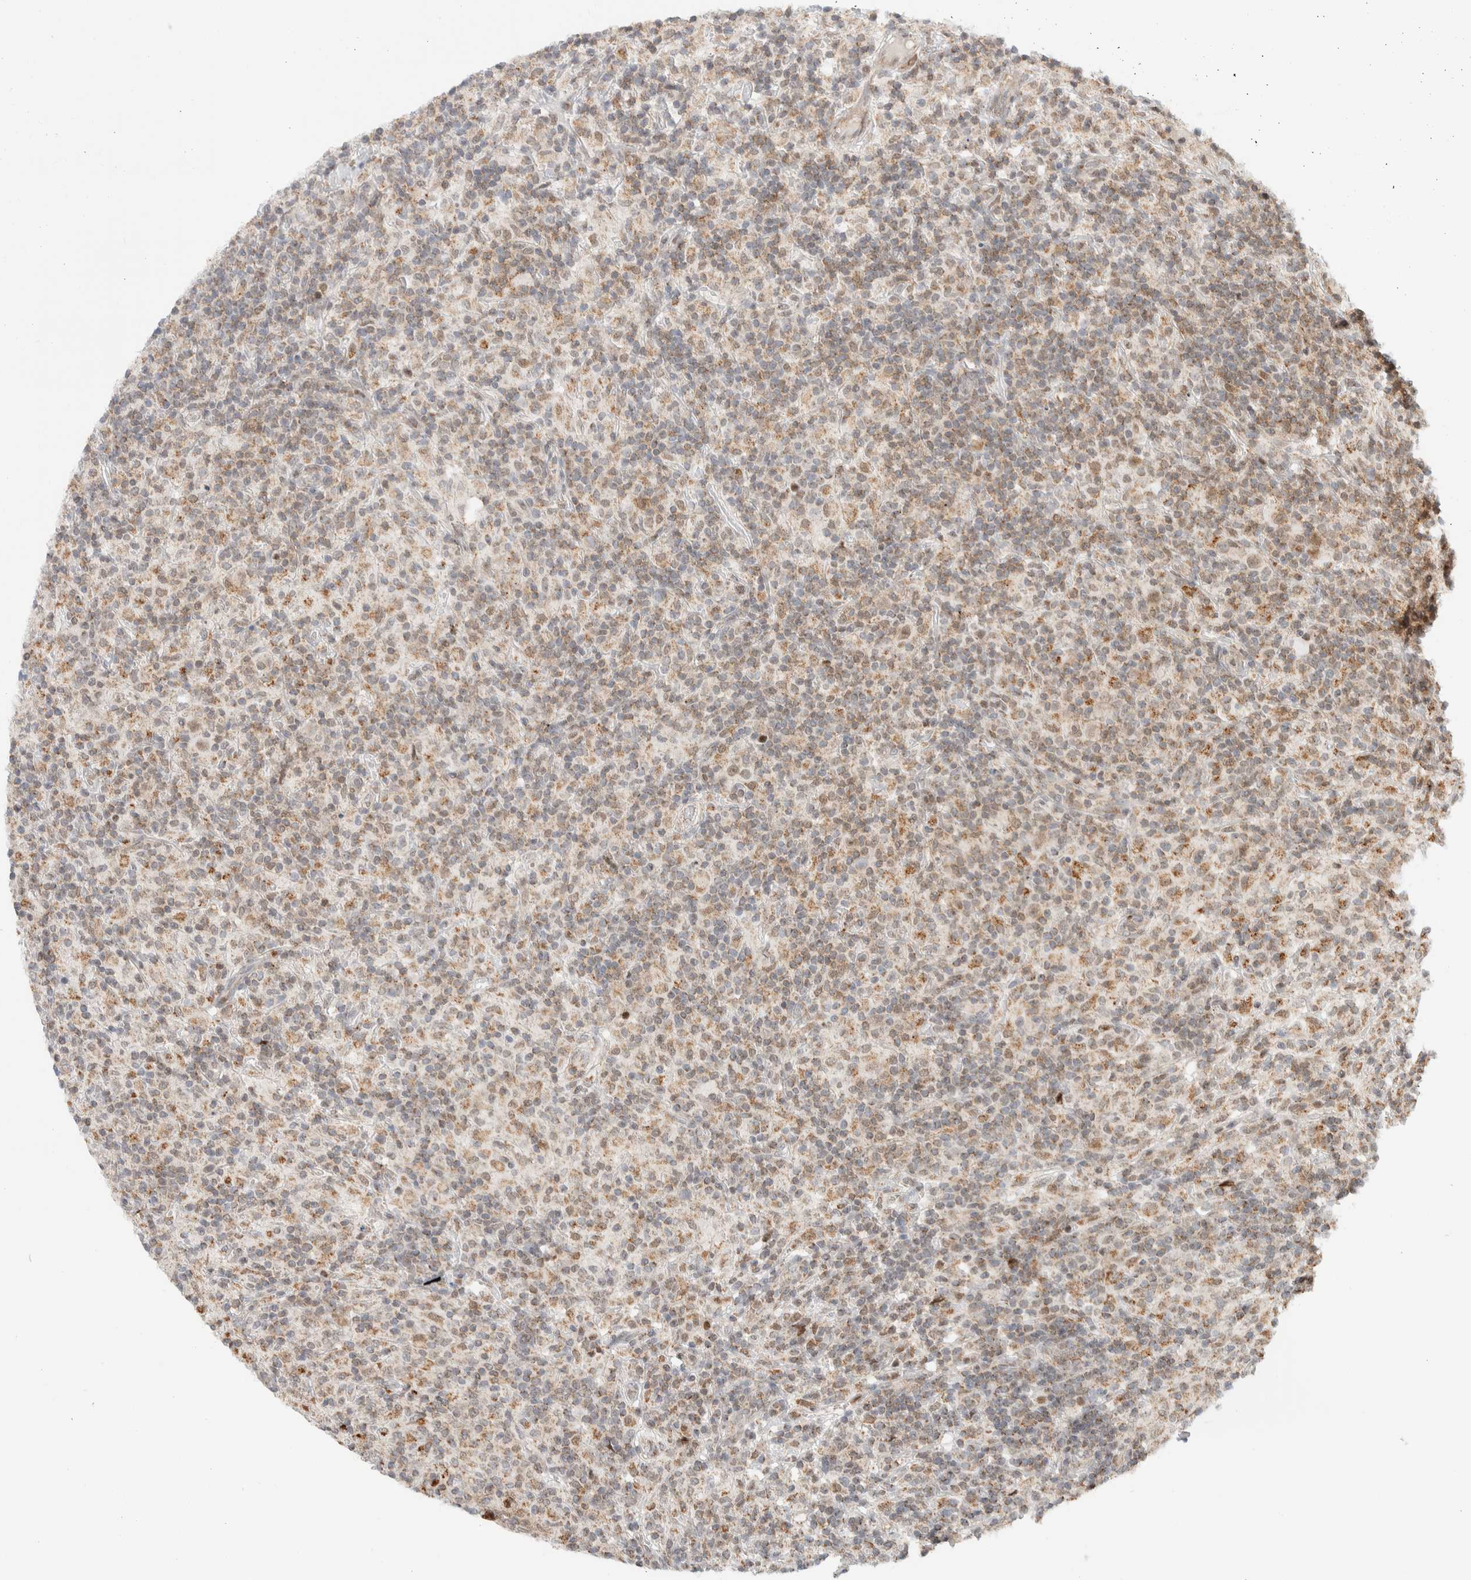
{"staining": {"intensity": "weak", "quantity": "25%-75%", "location": "nuclear"}, "tissue": "lymphoma", "cell_type": "Tumor cells", "image_type": "cancer", "snomed": [{"axis": "morphology", "description": "Hodgkin's disease, NOS"}, {"axis": "topography", "description": "Lymph node"}], "caption": "Human Hodgkin's disease stained for a protein (brown) reveals weak nuclear positive staining in approximately 25%-75% of tumor cells.", "gene": "TSPAN32", "patient": {"sex": "male", "age": 70}}